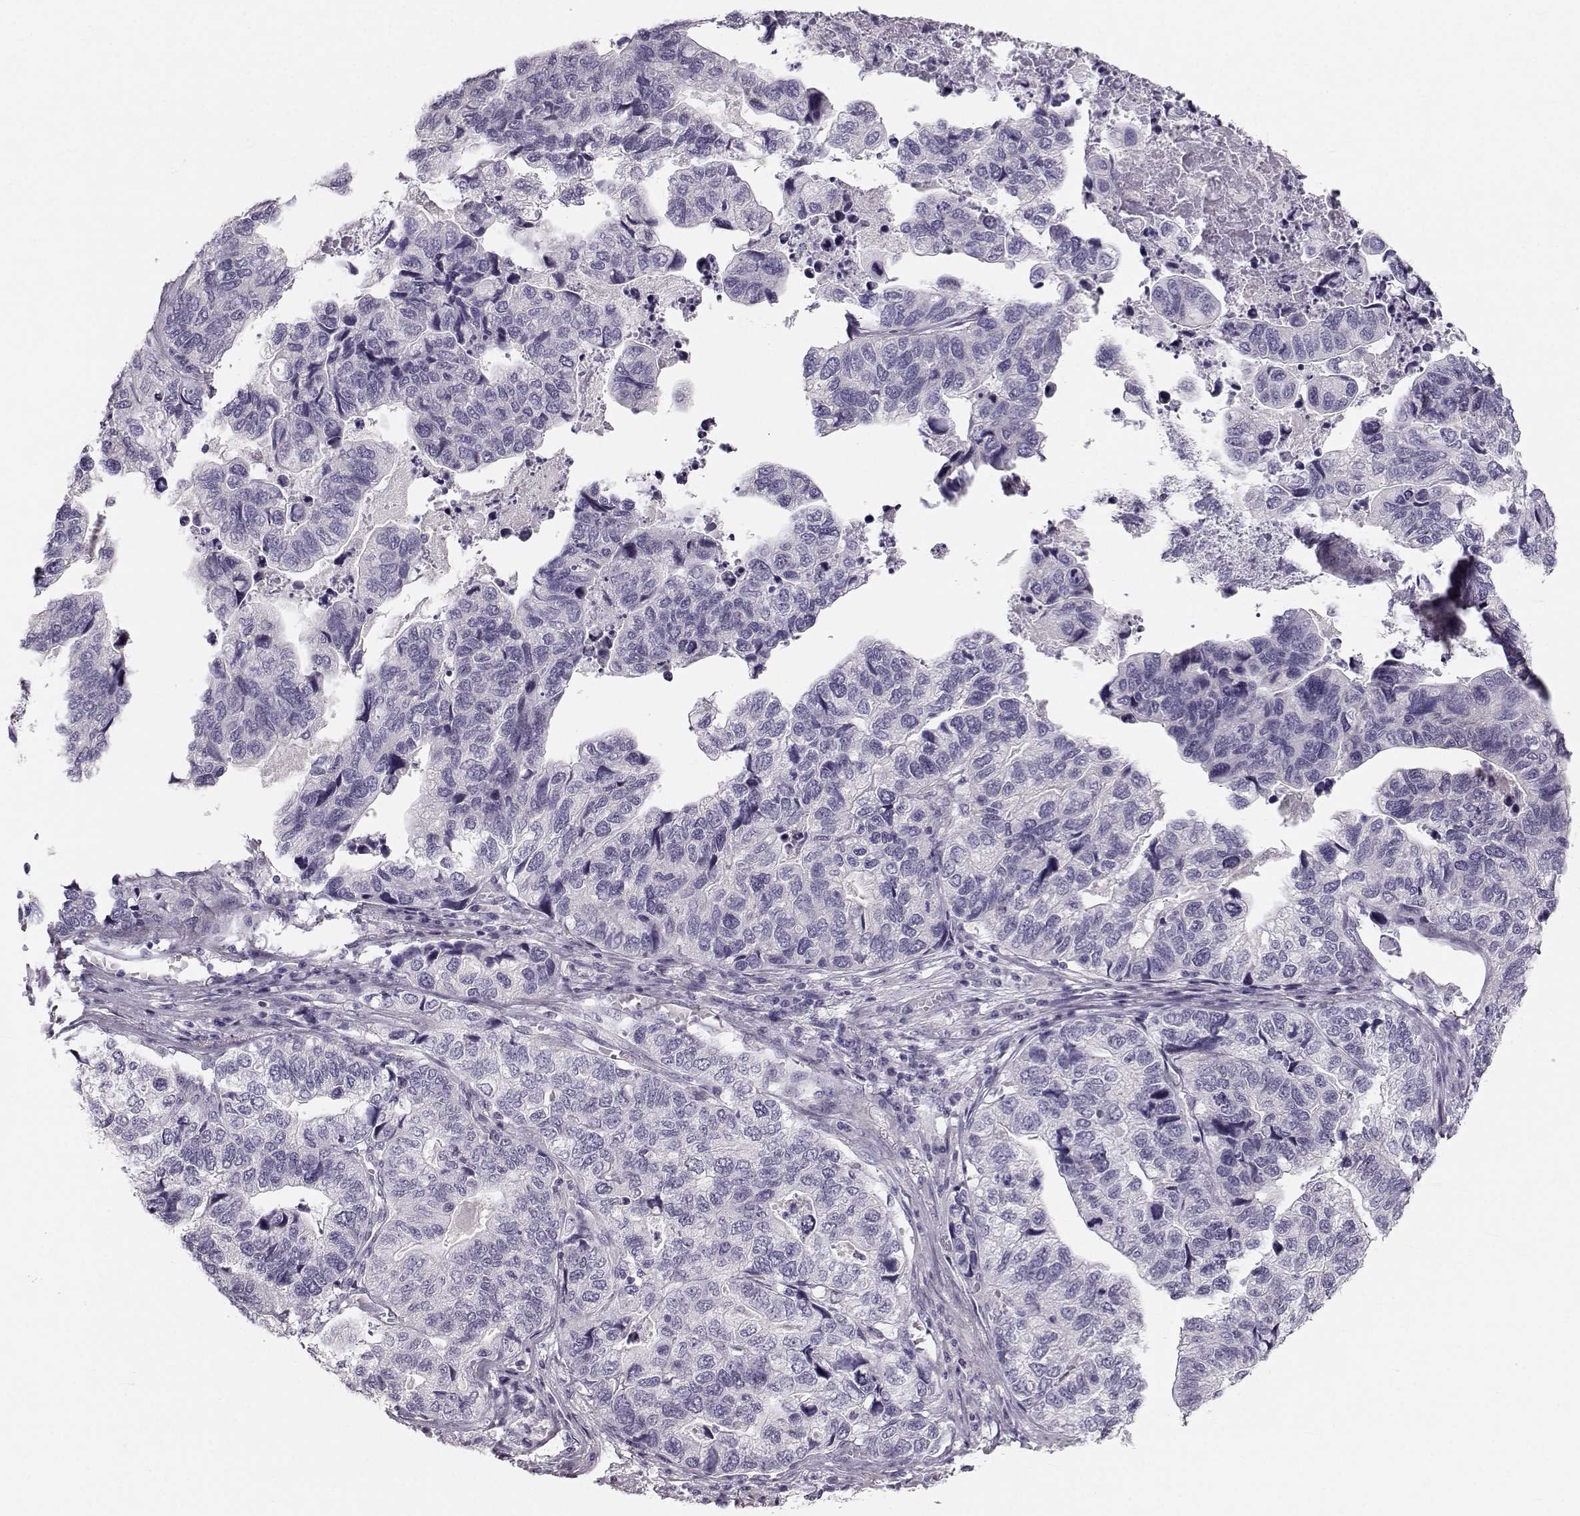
{"staining": {"intensity": "negative", "quantity": "none", "location": "none"}, "tissue": "stomach cancer", "cell_type": "Tumor cells", "image_type": "cancer", "snomed": [{"axis": "morphology", "description": "Adenocarcinoma, NOS"}, {"axis": "topography", "description": "Stomach, upper"}], "caption": "IHC photomicrograph of neoplastic tissue: human stomach adenocarcinoma stained with DAB displays no significant protein expression in tumor cells.", "gene": "OIP5", "patient": {"sex": "female", "age": 67}}